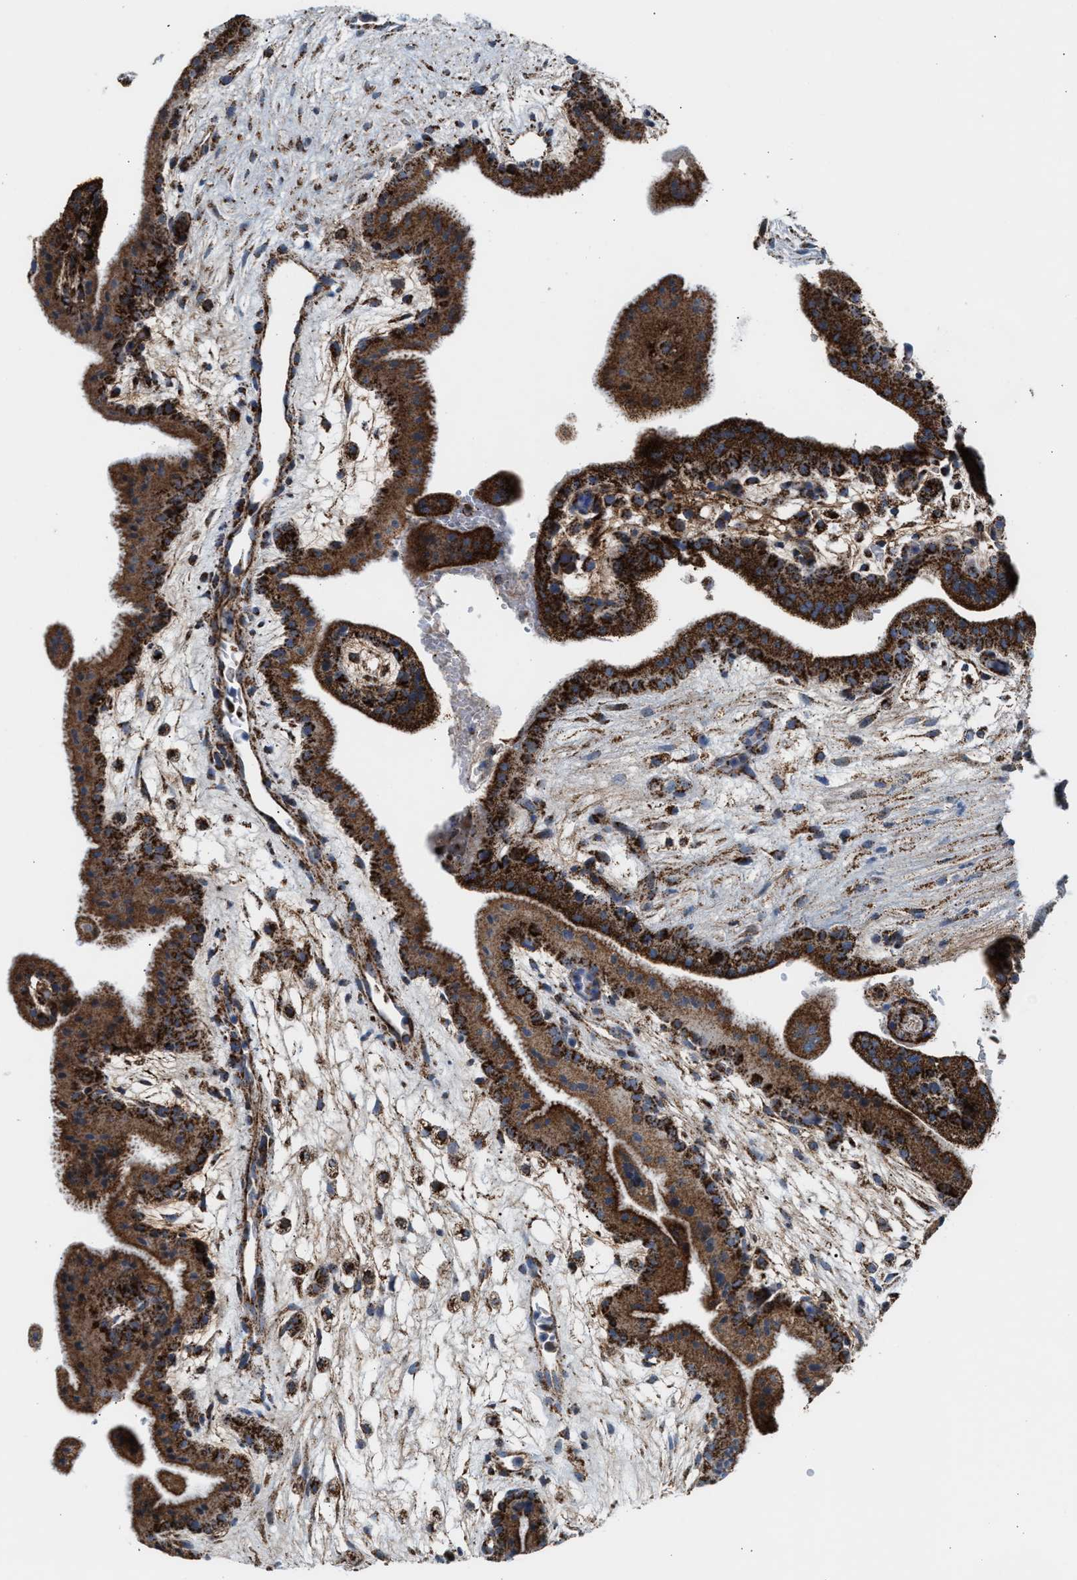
{"staining": {"intensity": "moderate", "quantity": ">75%", "location": "cytoplasmic/membranous"}, "tissue": "placenta", "cell_type": "Decidual cells", "image_type": "normal", "snomed": [{"axis": "morphology", "description": "Normal tissue, NOS"}, {"axis": "topography", "description": "Placenta"}], "caption": "Human placenta stained with a brown dye demonstrates moderate cytoplasmic/membranous positive staining in approximately >75% of decidual cells.", "gene": "PMPCA", "patient": {"sex": "female", "age": 35}}